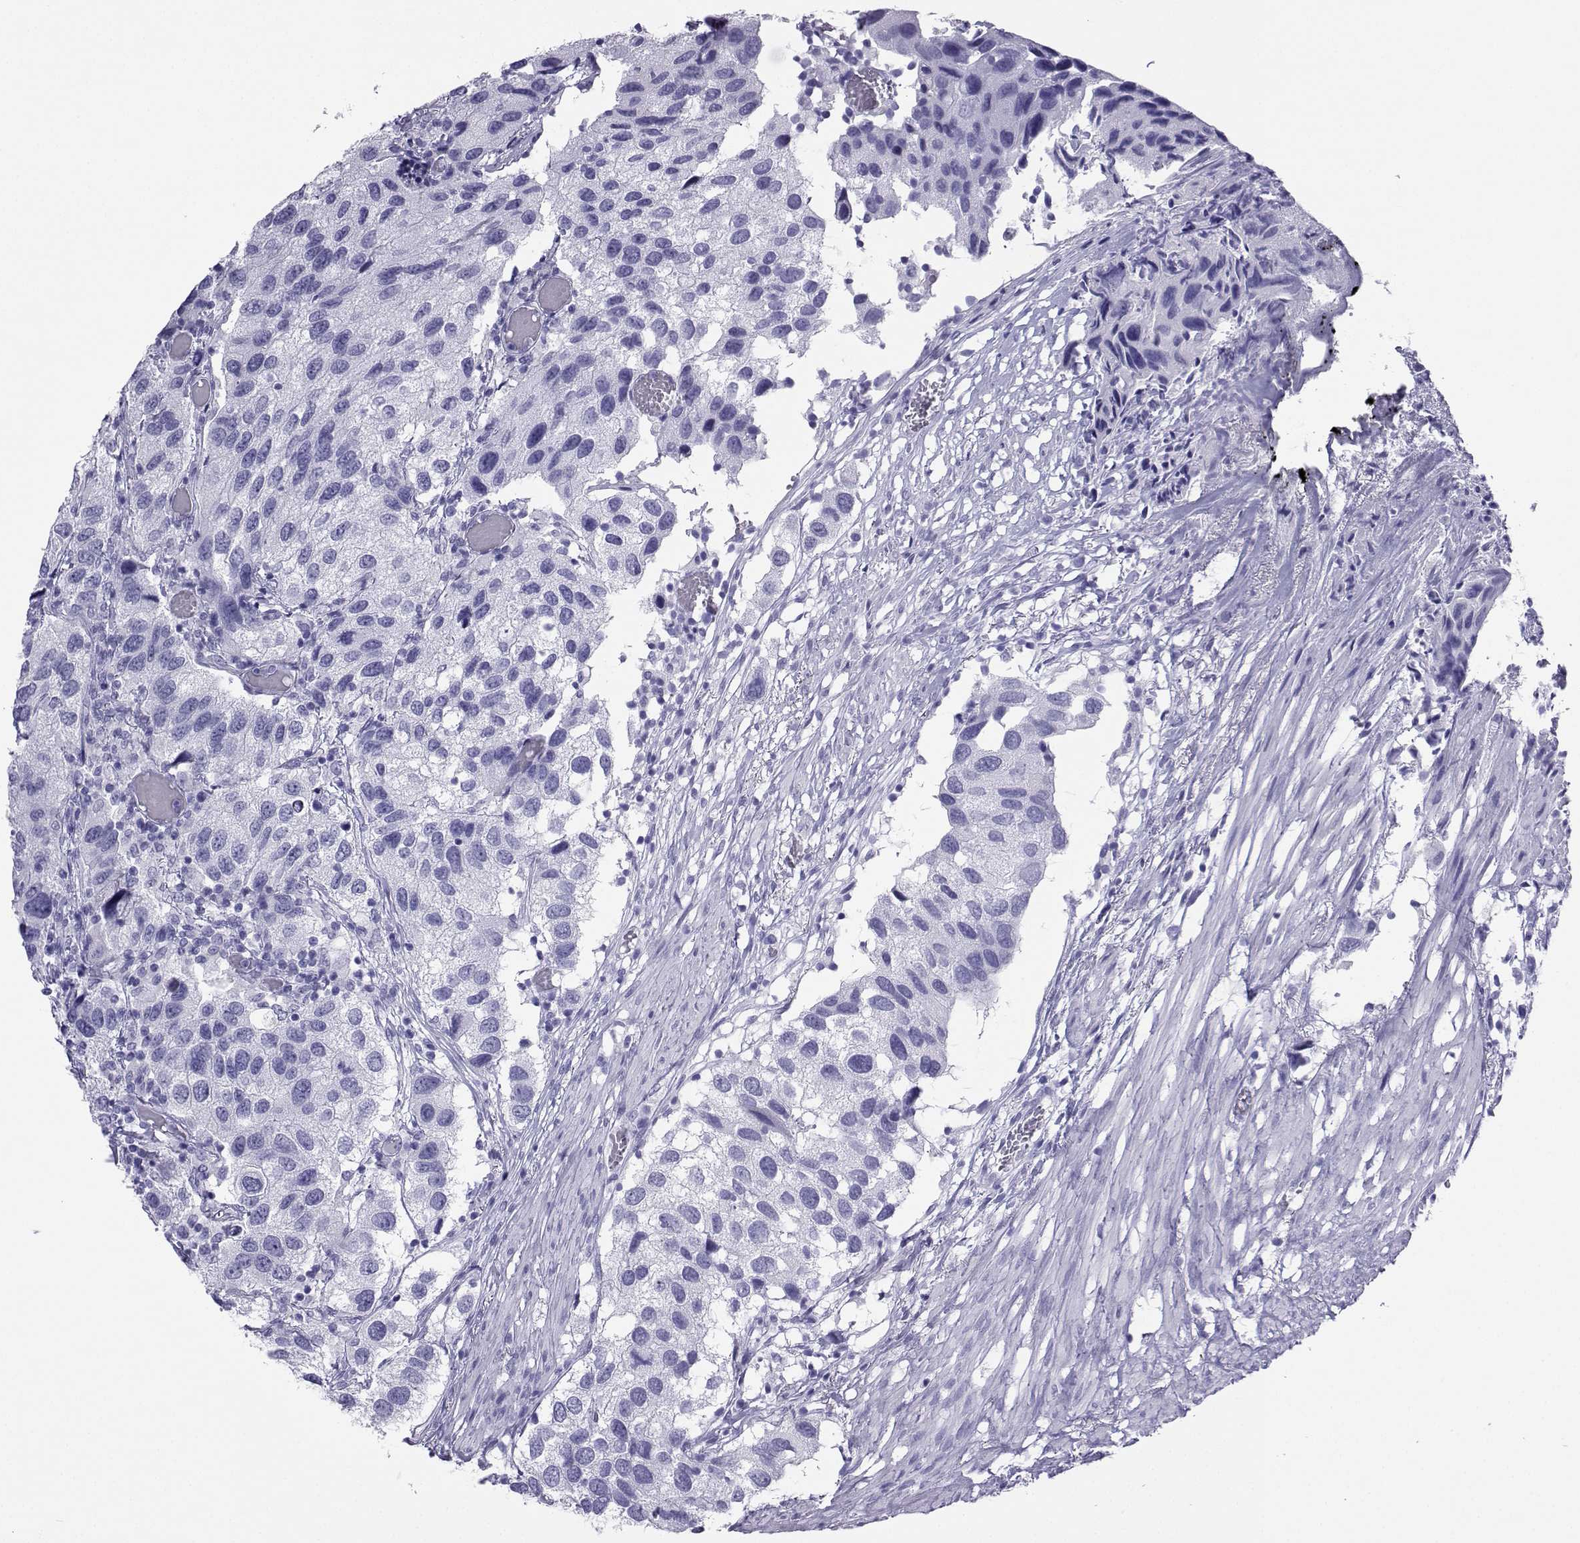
{"staining": {"intensity": "negative", "quantity": "none", "location": "none"}, "tissue": "urothelial cancer", "cell_type": "Tumor cells", "image_type": "cancer", "snomed": [{"axis": "morphology", "description": "Urothelial carcinoma, High grade"}, {"axis": "topography", "description": "Urinary bladder"}], "caption": "Tumor cells show no significant positivity in urothelial carcinoma (high-grade).", "gene": "LORICRIN", "patient": {"sex": "male", "age": 79}}